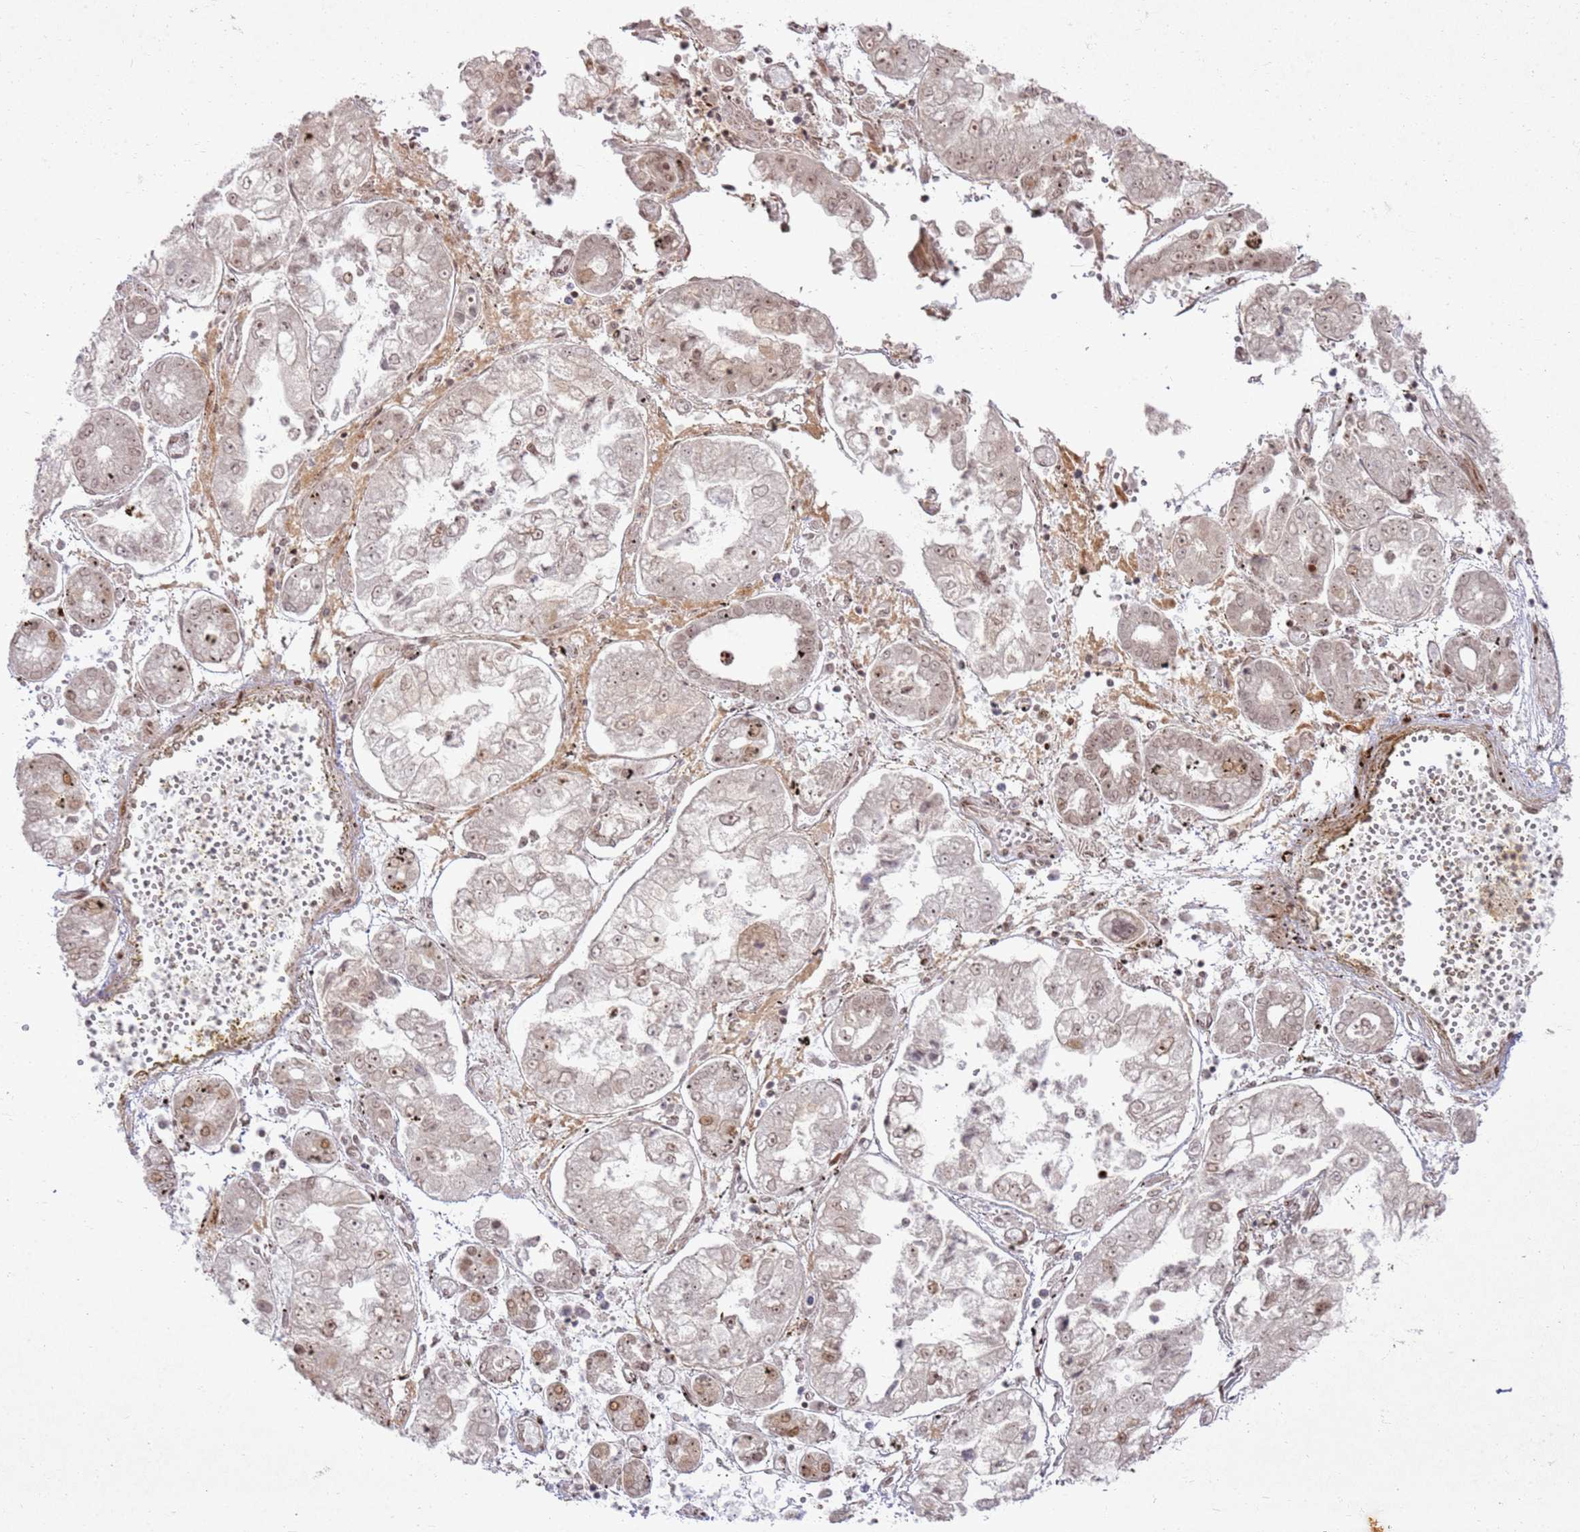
{"staining": {"intensity": "moderate", "quantity": ">75%", "location": "nuclear"}, "tissue": "stomach cancer", "cell_type": "Tumor cells", "image_type": "cancer", "snomed": [{"axis": "morphology", "description": "Adenocarcinoma, NOS"}, {"axis": "topography", "description": "Stomach"}], "caption": "Adenocarcinoma (stomach) stained with DAB immunohistochemistry displays medium levels of moderate nuclear staining in about >75% of tumor cells.", "gene": "KLHL36", "patient": {"sex": "male", "age": 76}}